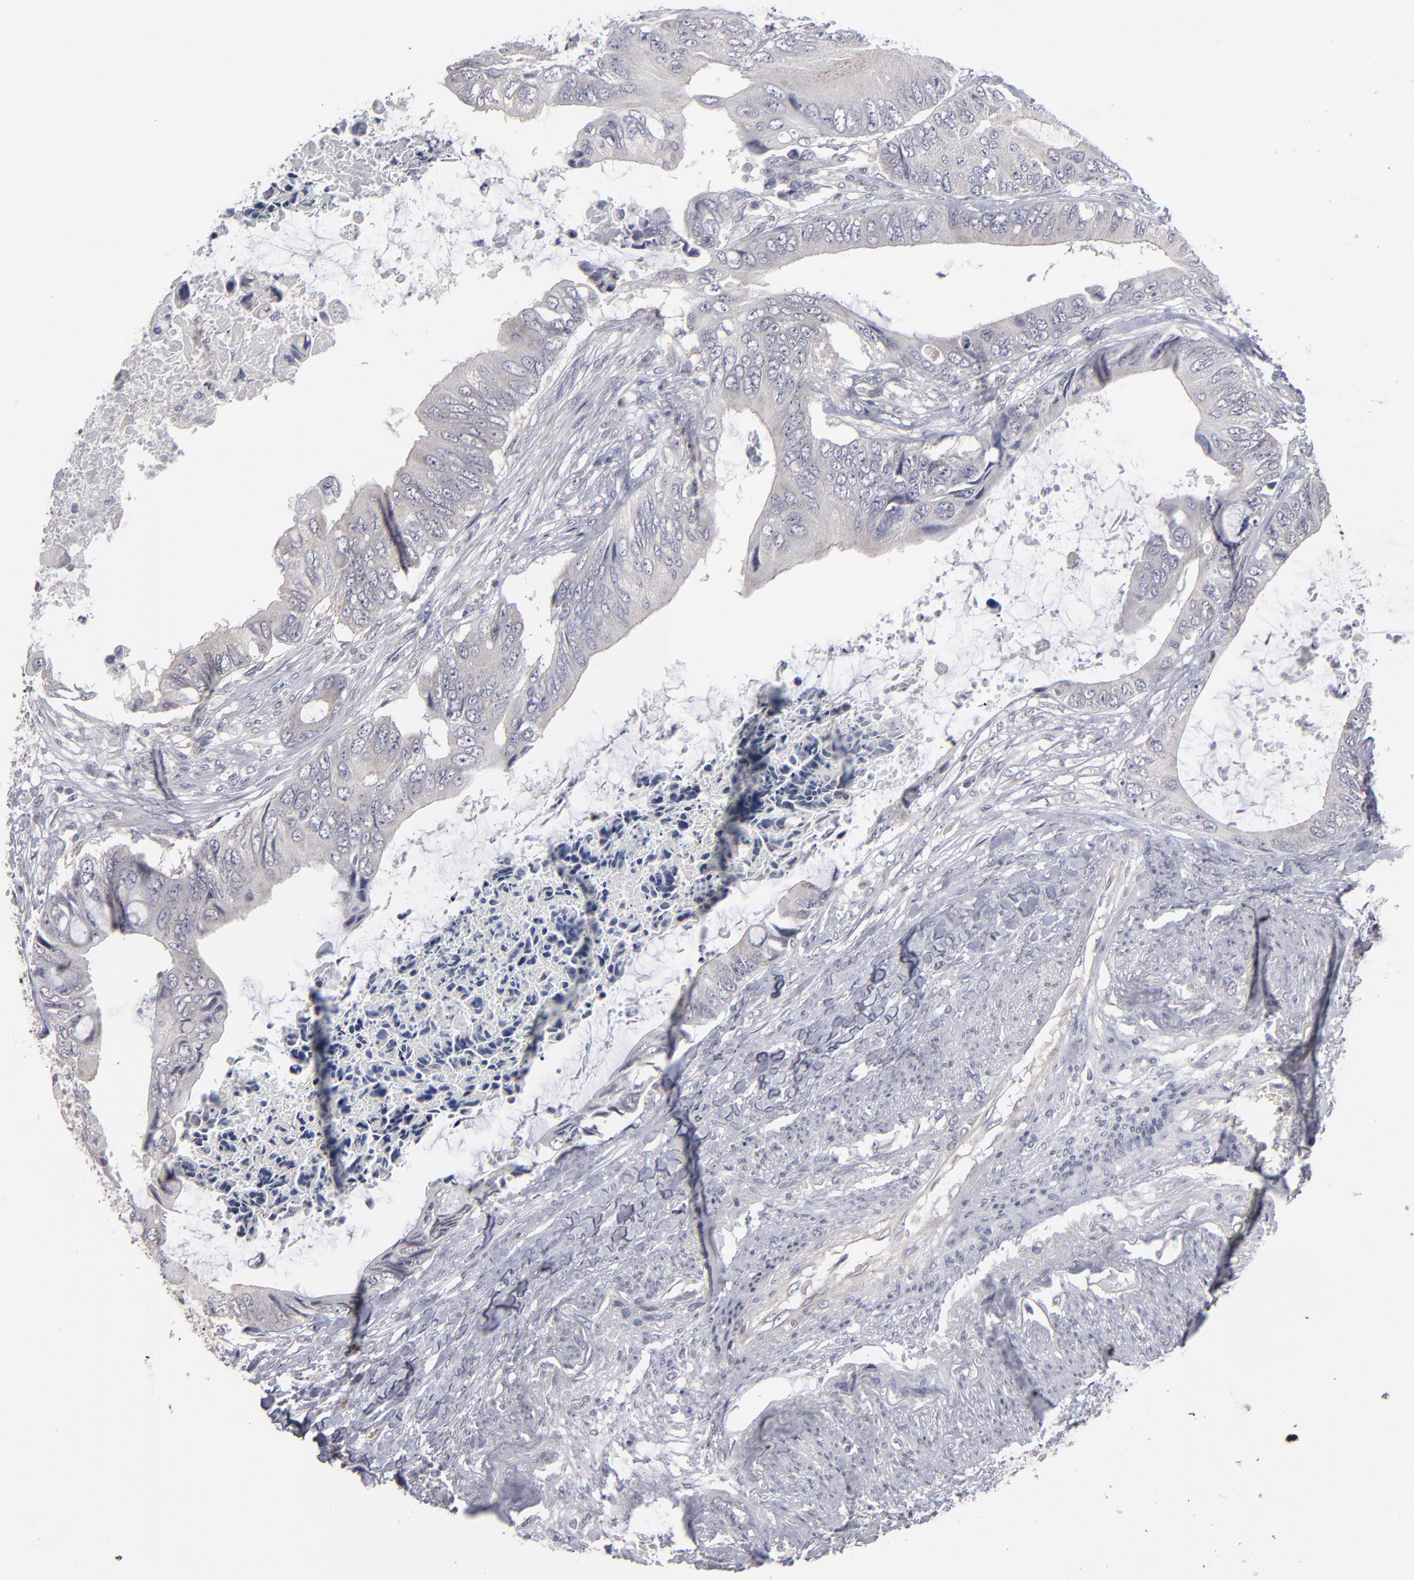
{"staining": {"intensity": "weak", "quantity": "<25%", "location": "cytoplasmic/membranous"}, "tissue": "colorectal cancer", "cell_type": "Tumor cells", "image_type": "cancer", "snomed": [{"axis": "morphology", "description": "Normal tissue, NOS"}, {"axis": "morphology", "description": "Adenocarcinoma, NOS"}, {"axis": "topography", "description": "Rectum"}, {"axis": "topography", "description": "Peripheral nerve tissue"}], "caption": "This is a histopathology image of immunohistochemistry staining of colorectal adenocarcinoma, which shows no staining in tumor cells.", "gene": "CEP97", "patient": {"sex": "female", "age": 77}}